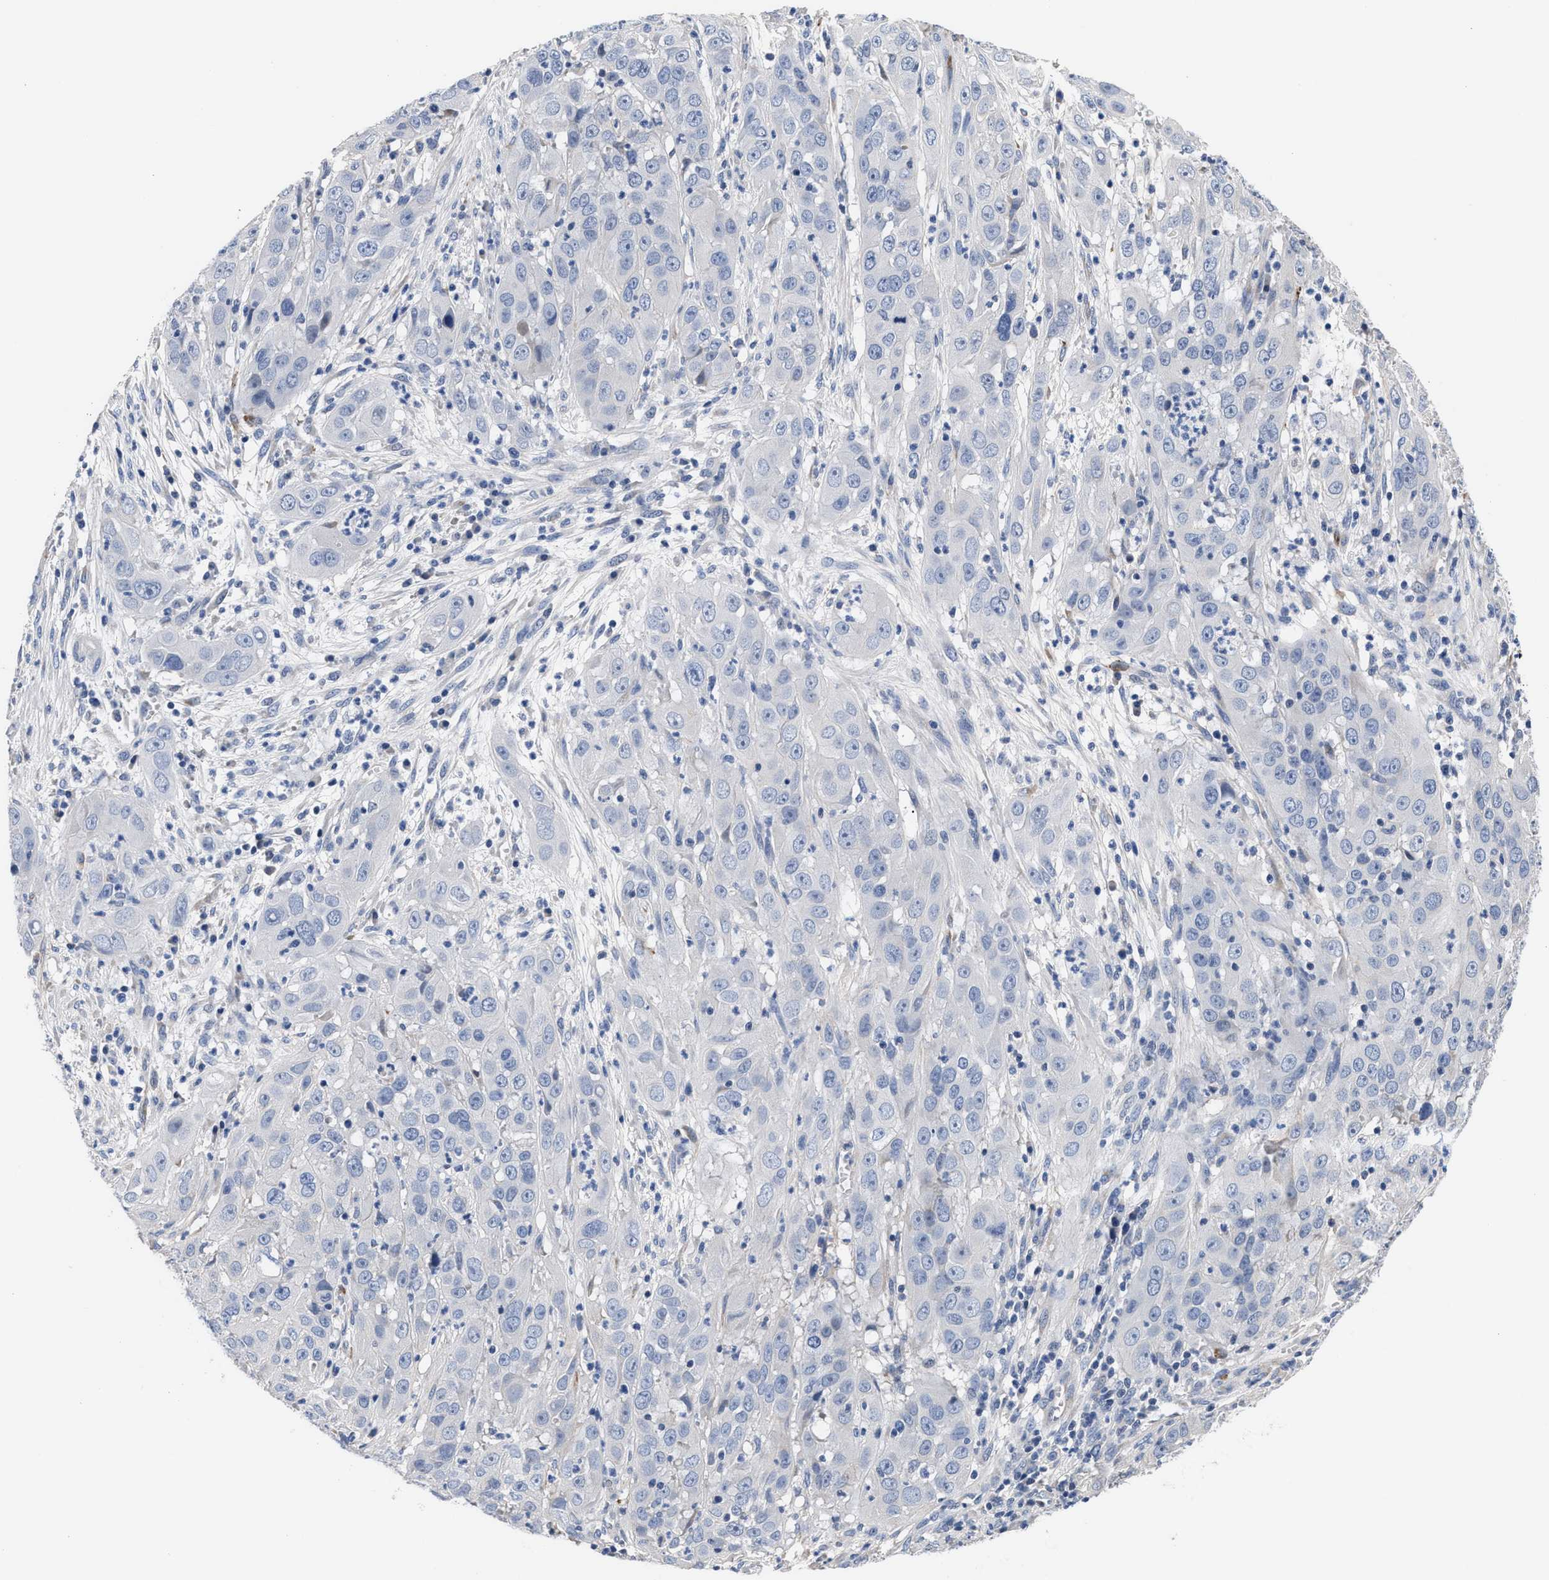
{"staining": {"intensity": "negative", "quantity": "none", "location": "none"}, "tissue": "cervical cancer", "cell_type": "Tumor cells", "image_type": "cancer", "snomed": [{"axis": "morphology", "description": "Squamous cell carcinoma, NOS"}, {"axis": "topography", "description": "Cervix"}], "caption": "Human cervical squamous cell carcinoma stained for a protein using IHC reveals no expression in tumor cells.", "gene": "ACTL7B", "patient": {"sex": "female", "age": 32}}